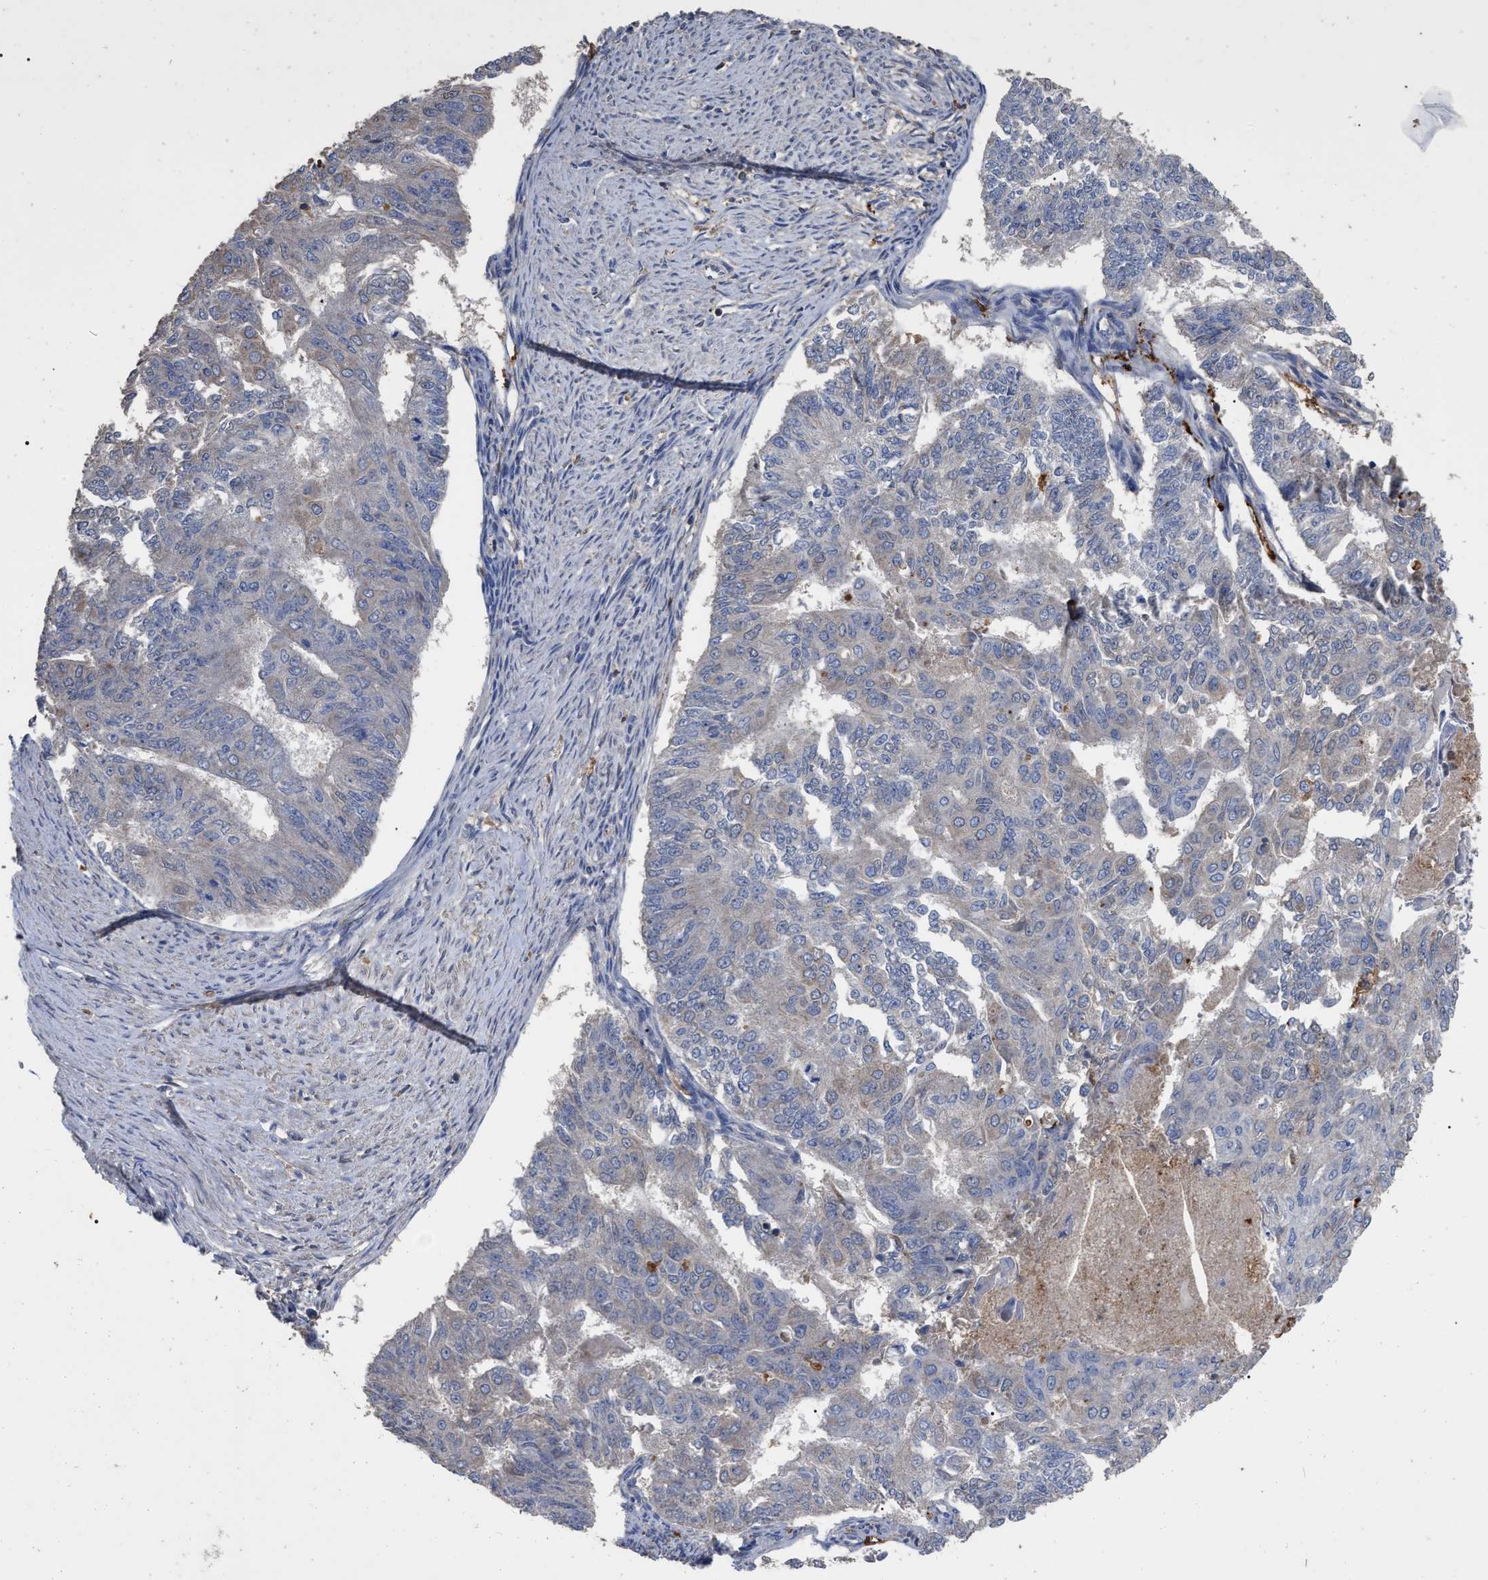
{"staining": {"intensity": "negative", "quantity": "none", "location": "none"}, "tissue": "endometrial cancer", "cell_type": "Tumor cells", "image_type": "cancer", "snomed": [{"axis": "morphology", "description": "Adenocarcinoma, NOS"}, {"axis": "topography", "description": "Endometrium"}], "caption": "Photomicrograph shows no protein staining in tumor cells of endometrial cancer tissue.", "gene": "GPR179", "patient": {"sex": "female", "age": 32}}